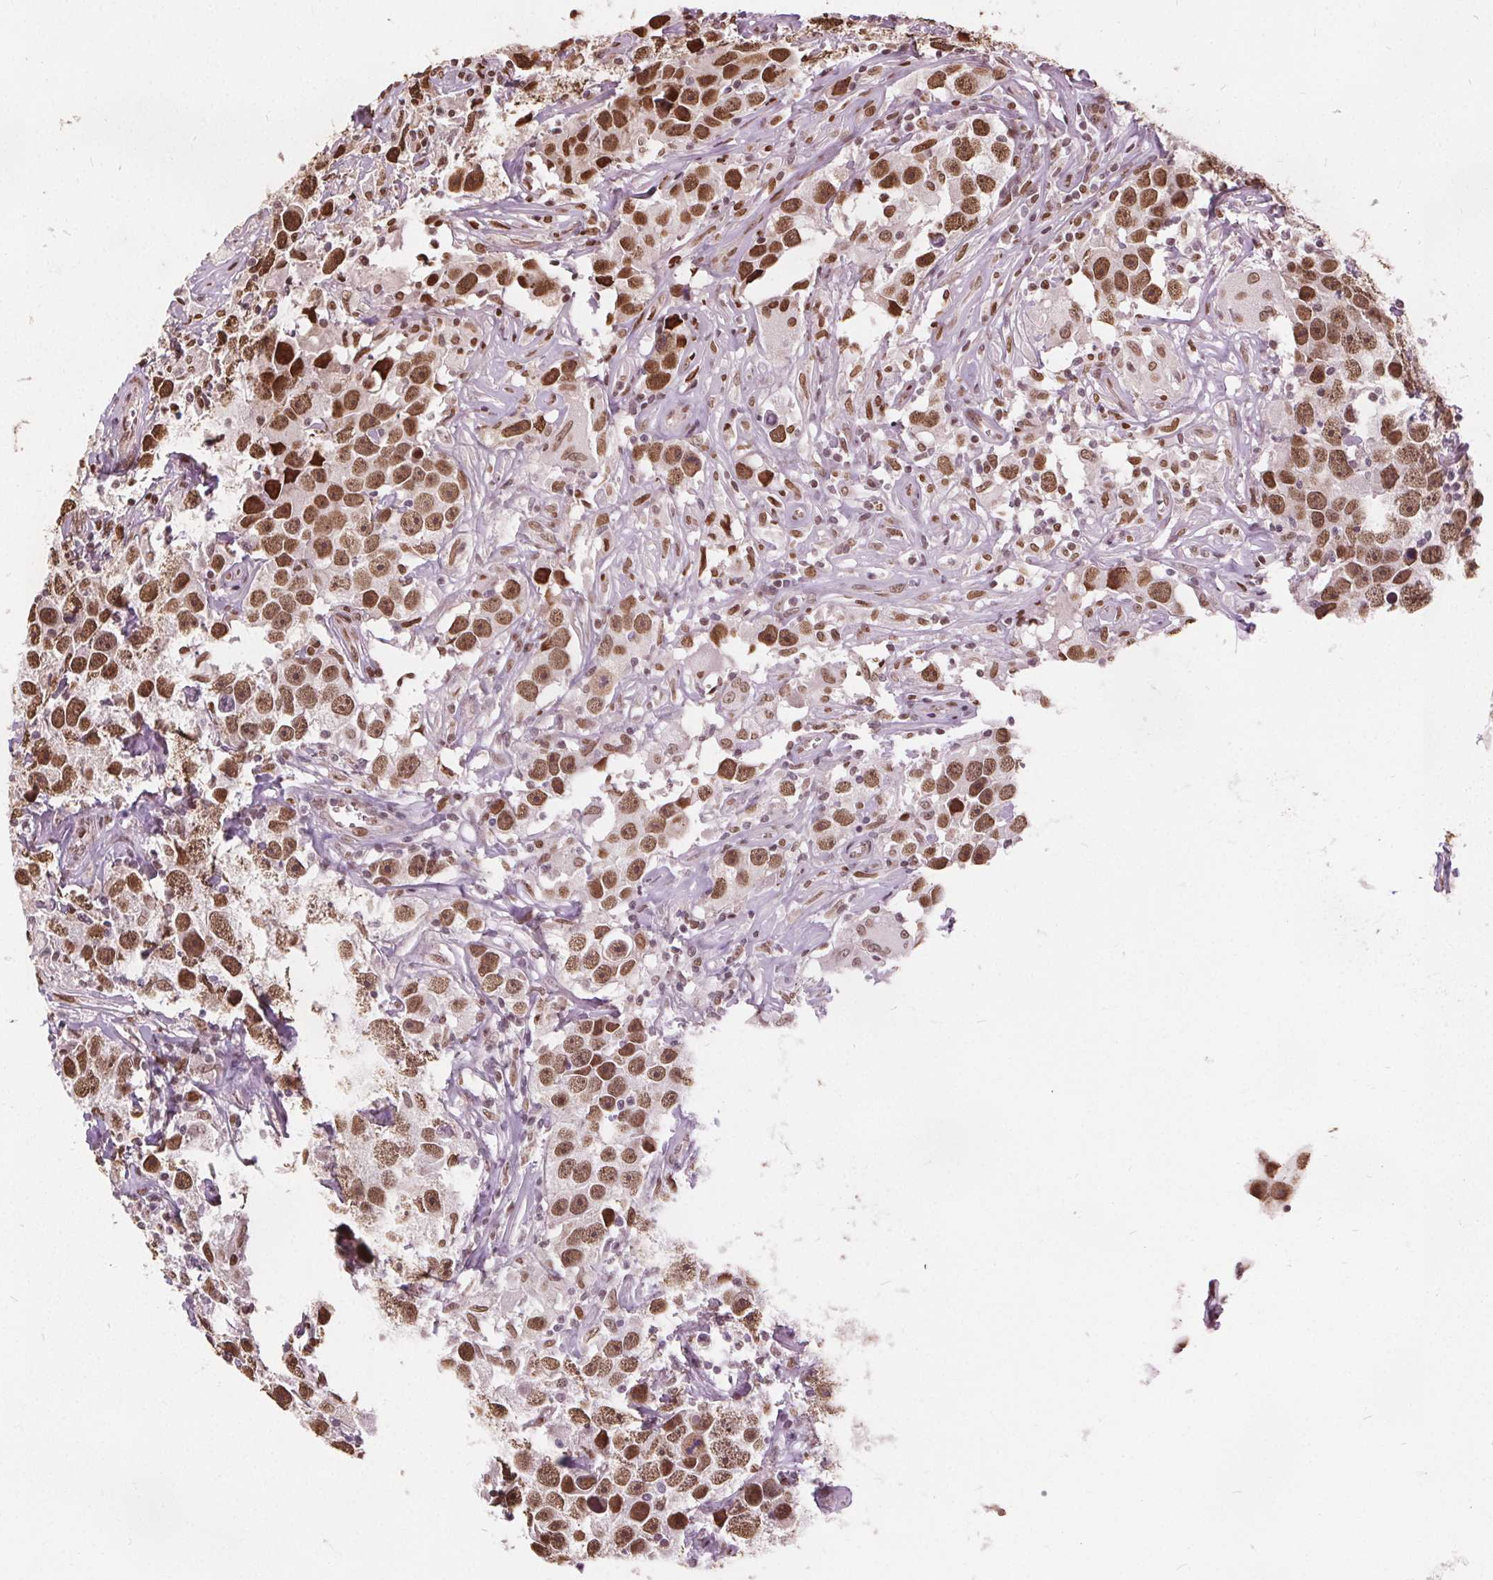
{"staining": {"intensity": "moderate", "quantity": ">75%", "location": "nuclear"}, "tissue": "testis cancer", "cell_type": "Tumor cells", "image_type": "cancer", "snomed": [{"axis": "morphology", "description": "Seminoma, NOS"}, {"axis": "topography", "description": "Testis"}], "caption": "This is an image of immunohistochemistry staining of testis cancer, which shows moderate expression in the nuclear of tumor cells.", "gene": "ISLR2", "patient": {"sex": "male", "age": 49}}